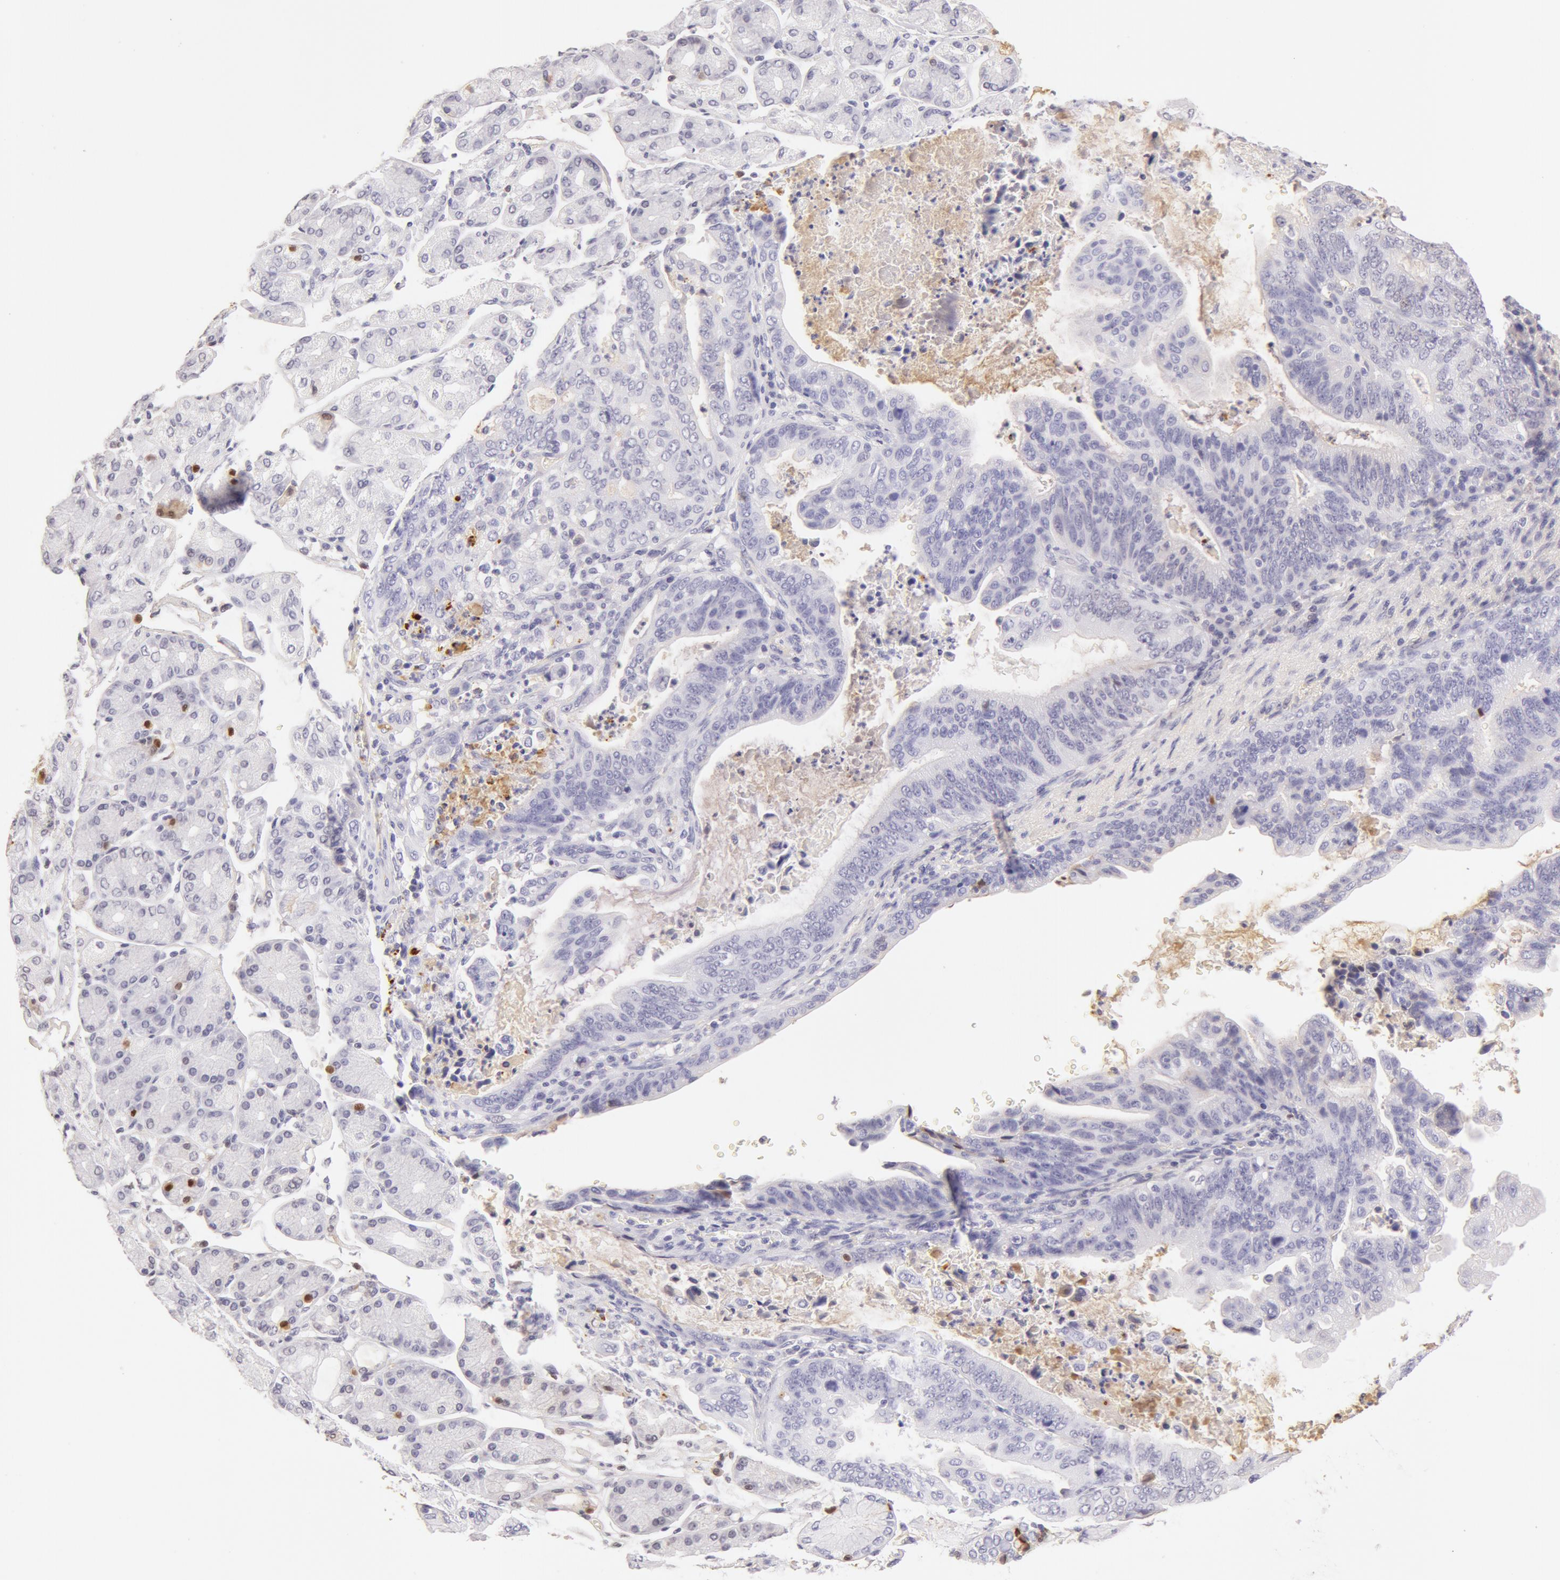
{"staining": {"intensity": "negative", "quantity": "none", "location": "none"}, "tissue": "stomach cancer", "cell_type": "Tumor cells", "image_type": "cancer", "snomed": [{"axis": "morphology", "description": "Adenocarcinoma, NOS"}, {"axis": "topography", "description": "Stomach, upper"}], "caption": "This is a histopathology image of IHC staining of stomach cancer (adenocarcinoma), which shows no positivity in tumor cells. (DAB (3,3'-diaminobenzidine) immunohistochemistry (IHC), high magnification).", "gene": "AHSG", "patient": {"sex": "female", "age": 50}}